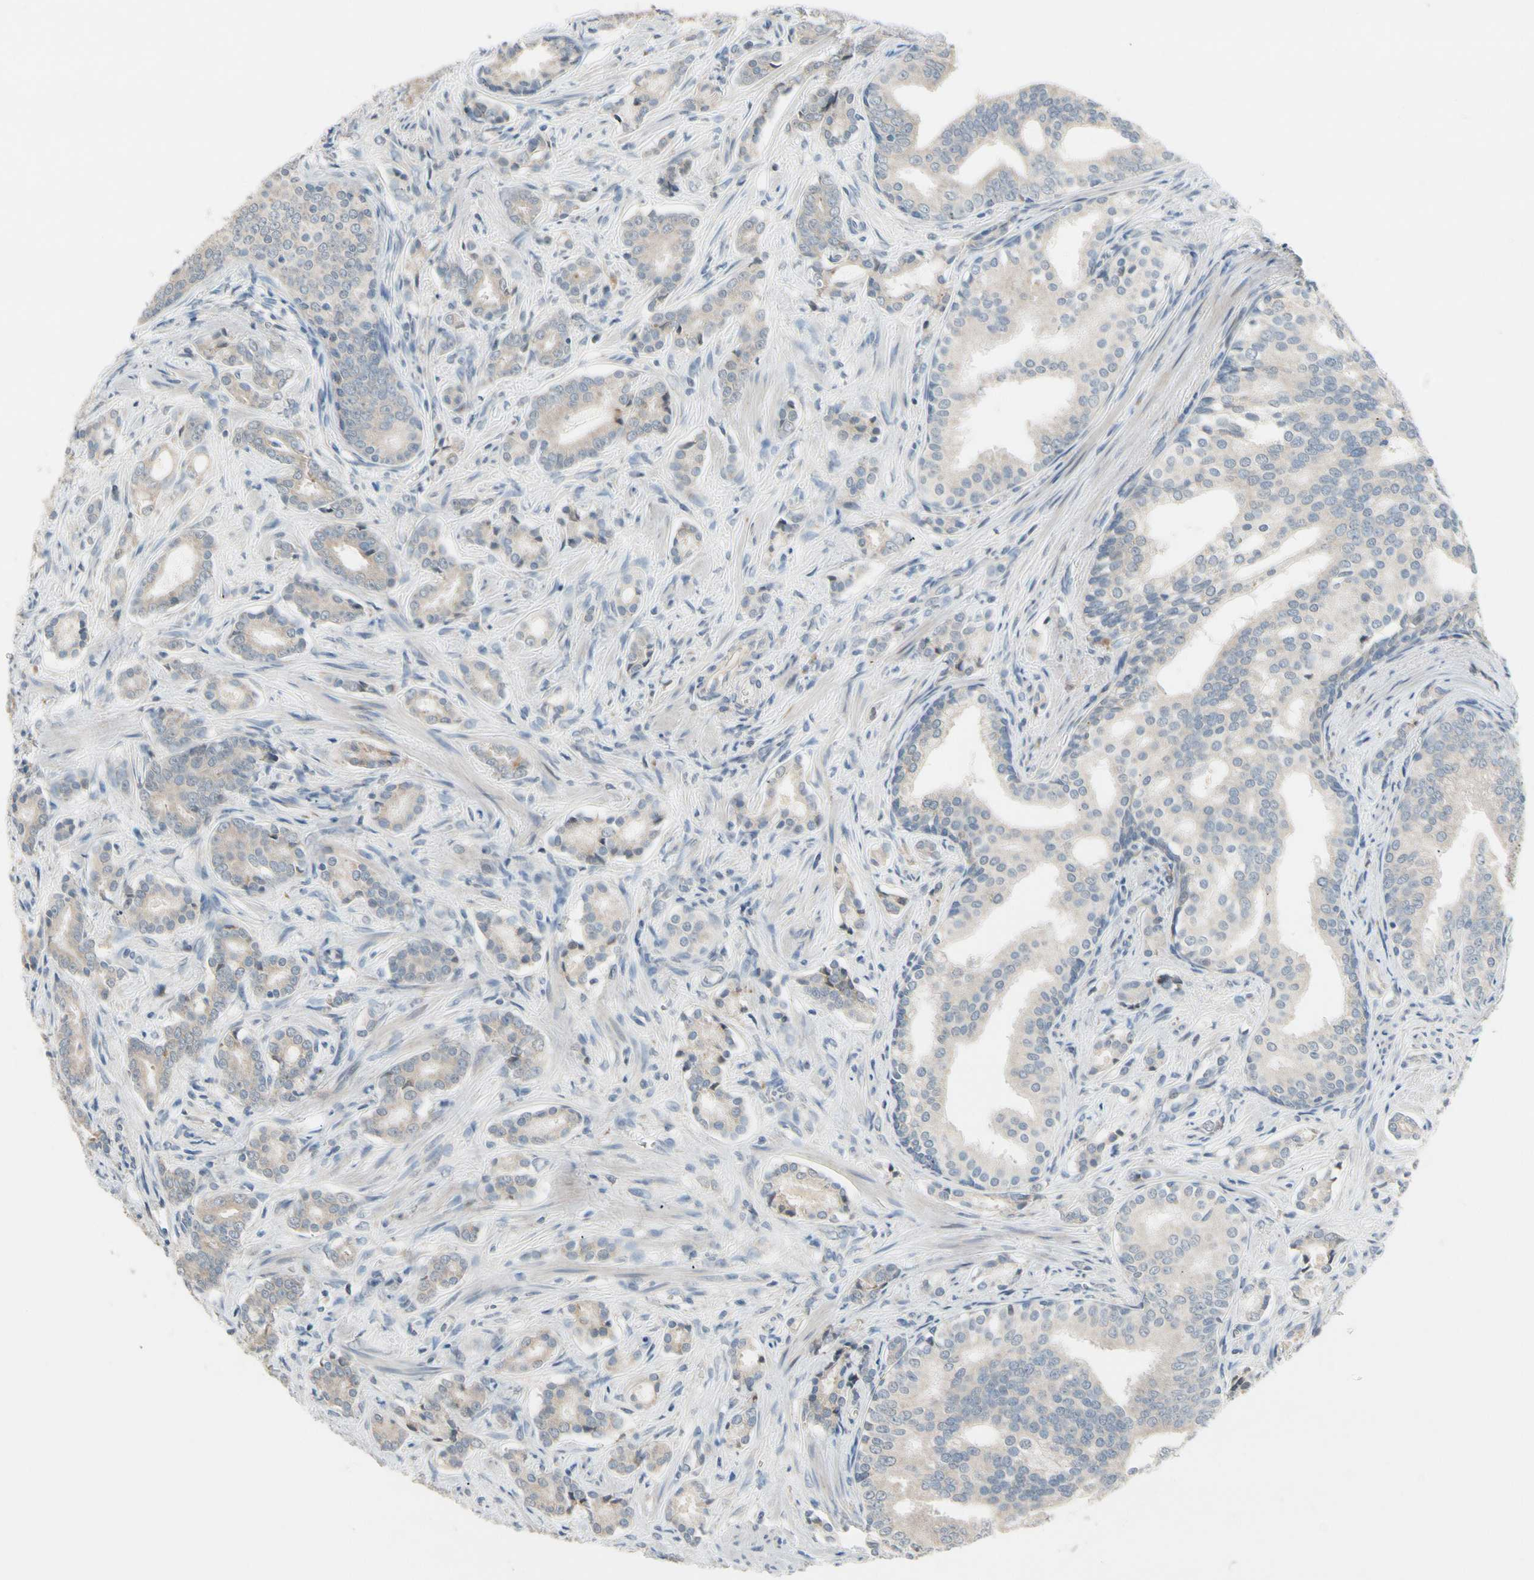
{"staining": {"intensity": "weak", "quantity": ">75%", "location": "cytoplasmic/membranous"}, "tissue": "prostate cancer", "cell_type": "Tumor cells", "image_type": "cancer", "snomed": [{"axis": "morphology", "description": "Adenocarcinoma, Low grade"}, {"axis": "topography", "description": "Prostate"}], "caption": "The immunohistochemical stain highlights weak cytoplasmic/membranous positivity in tumor cells of adenocarcinoma (low-grade) (prostate) tissue. The staining is performed using DAB brown chromogen to label protein expression. The nuclei are counter-stained blue using hematoxylin.", "gene": "PIP5K1B", "patient": {"sex": "male", "age": 58}}